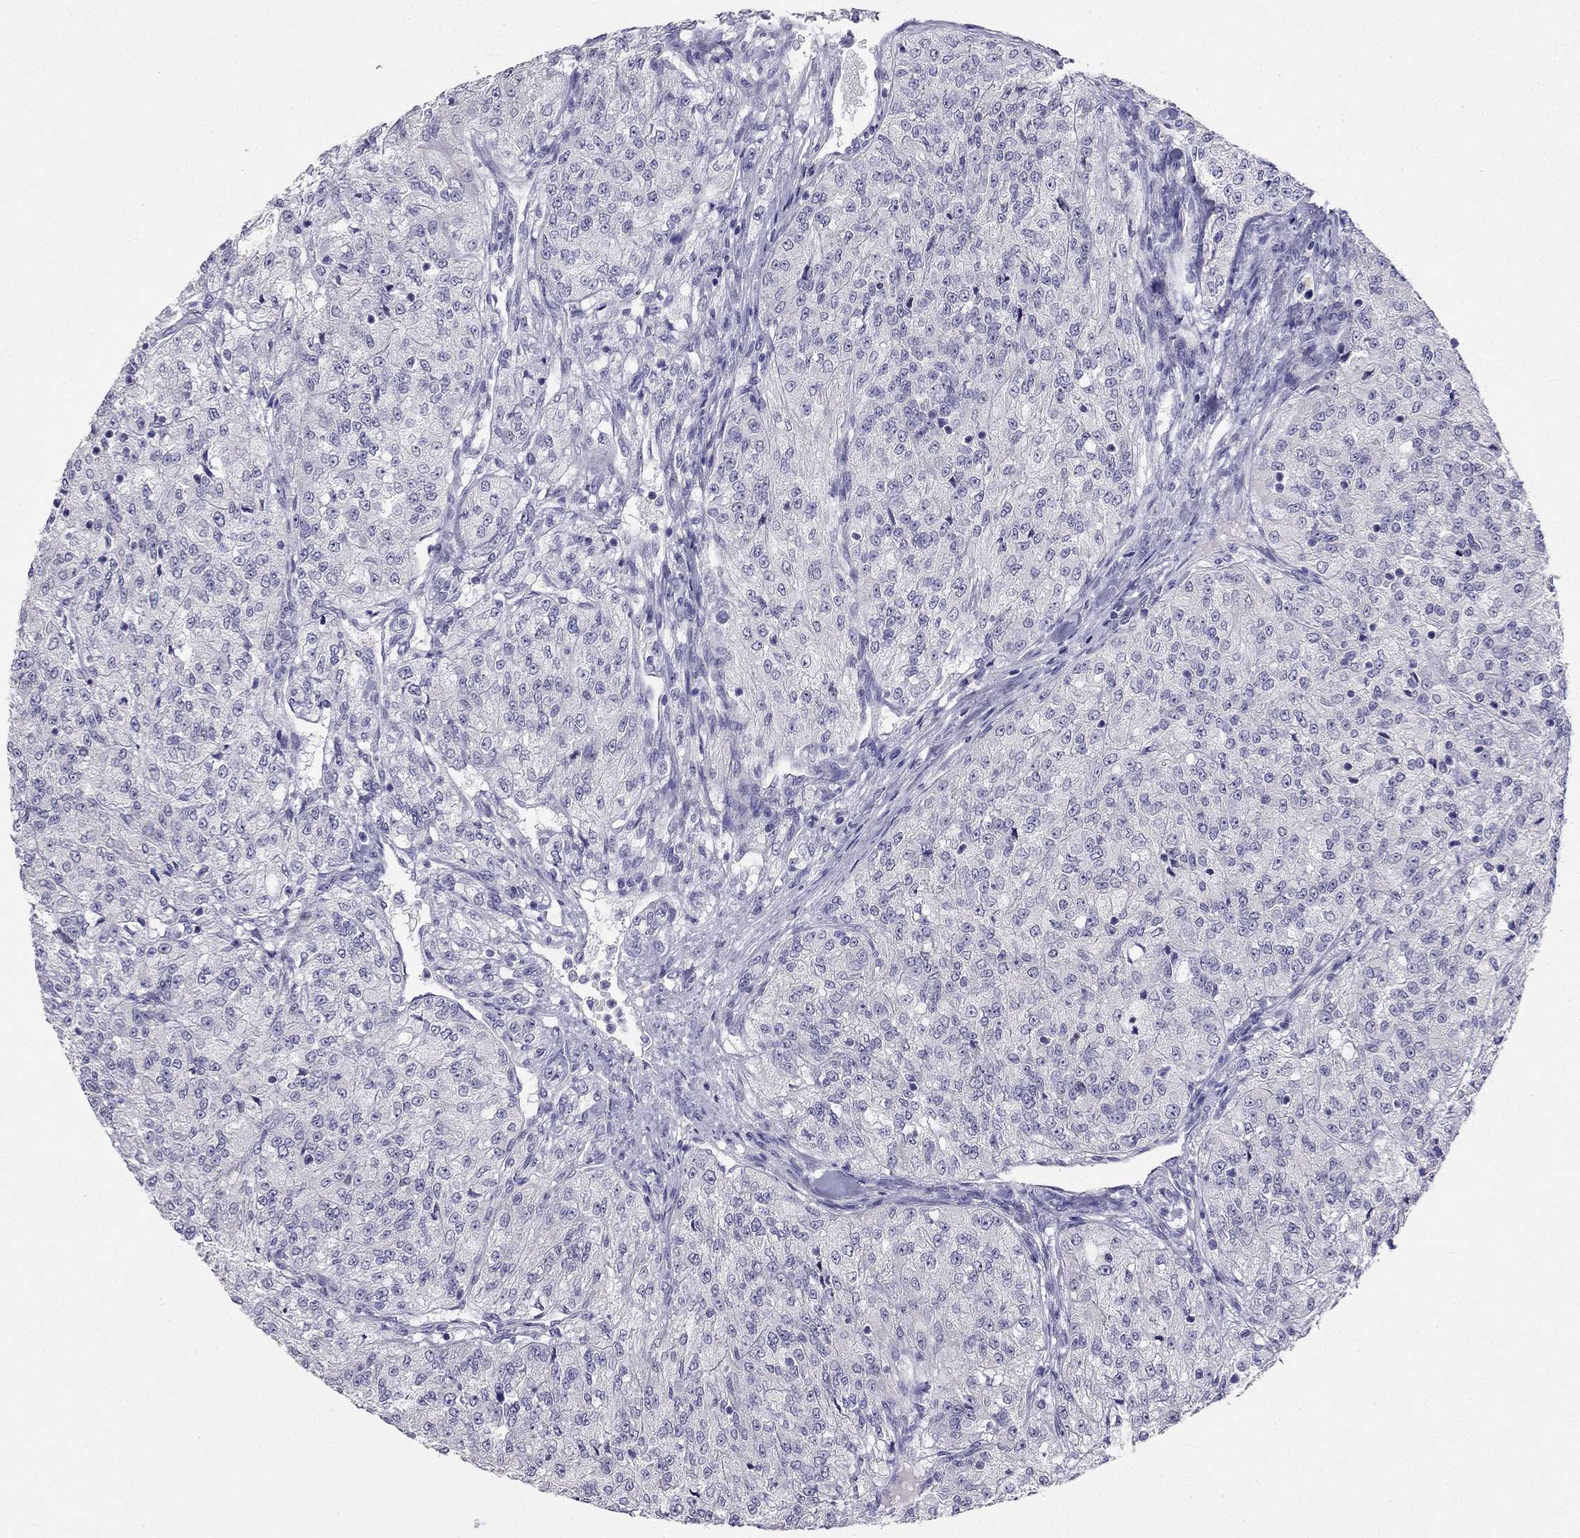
{"staining": {"intensity": "negative", "quantity": "none", "location": "none"}, "tissue": "renal cancer", "cell_type": "Tumor cells", "image_type": "cancer", "snomed": [{"axis": "morphology", "description": "Adenocarcinoma, NOS"}, {"axis": "topography", "description": "Kidney"}], "caption": "A histopathology image of human renal cancer (adenocarcinoma) is negative for staining in tumor cells.", "gene": "C16orf89", "patient": {"sex": "female", "age": 63}}